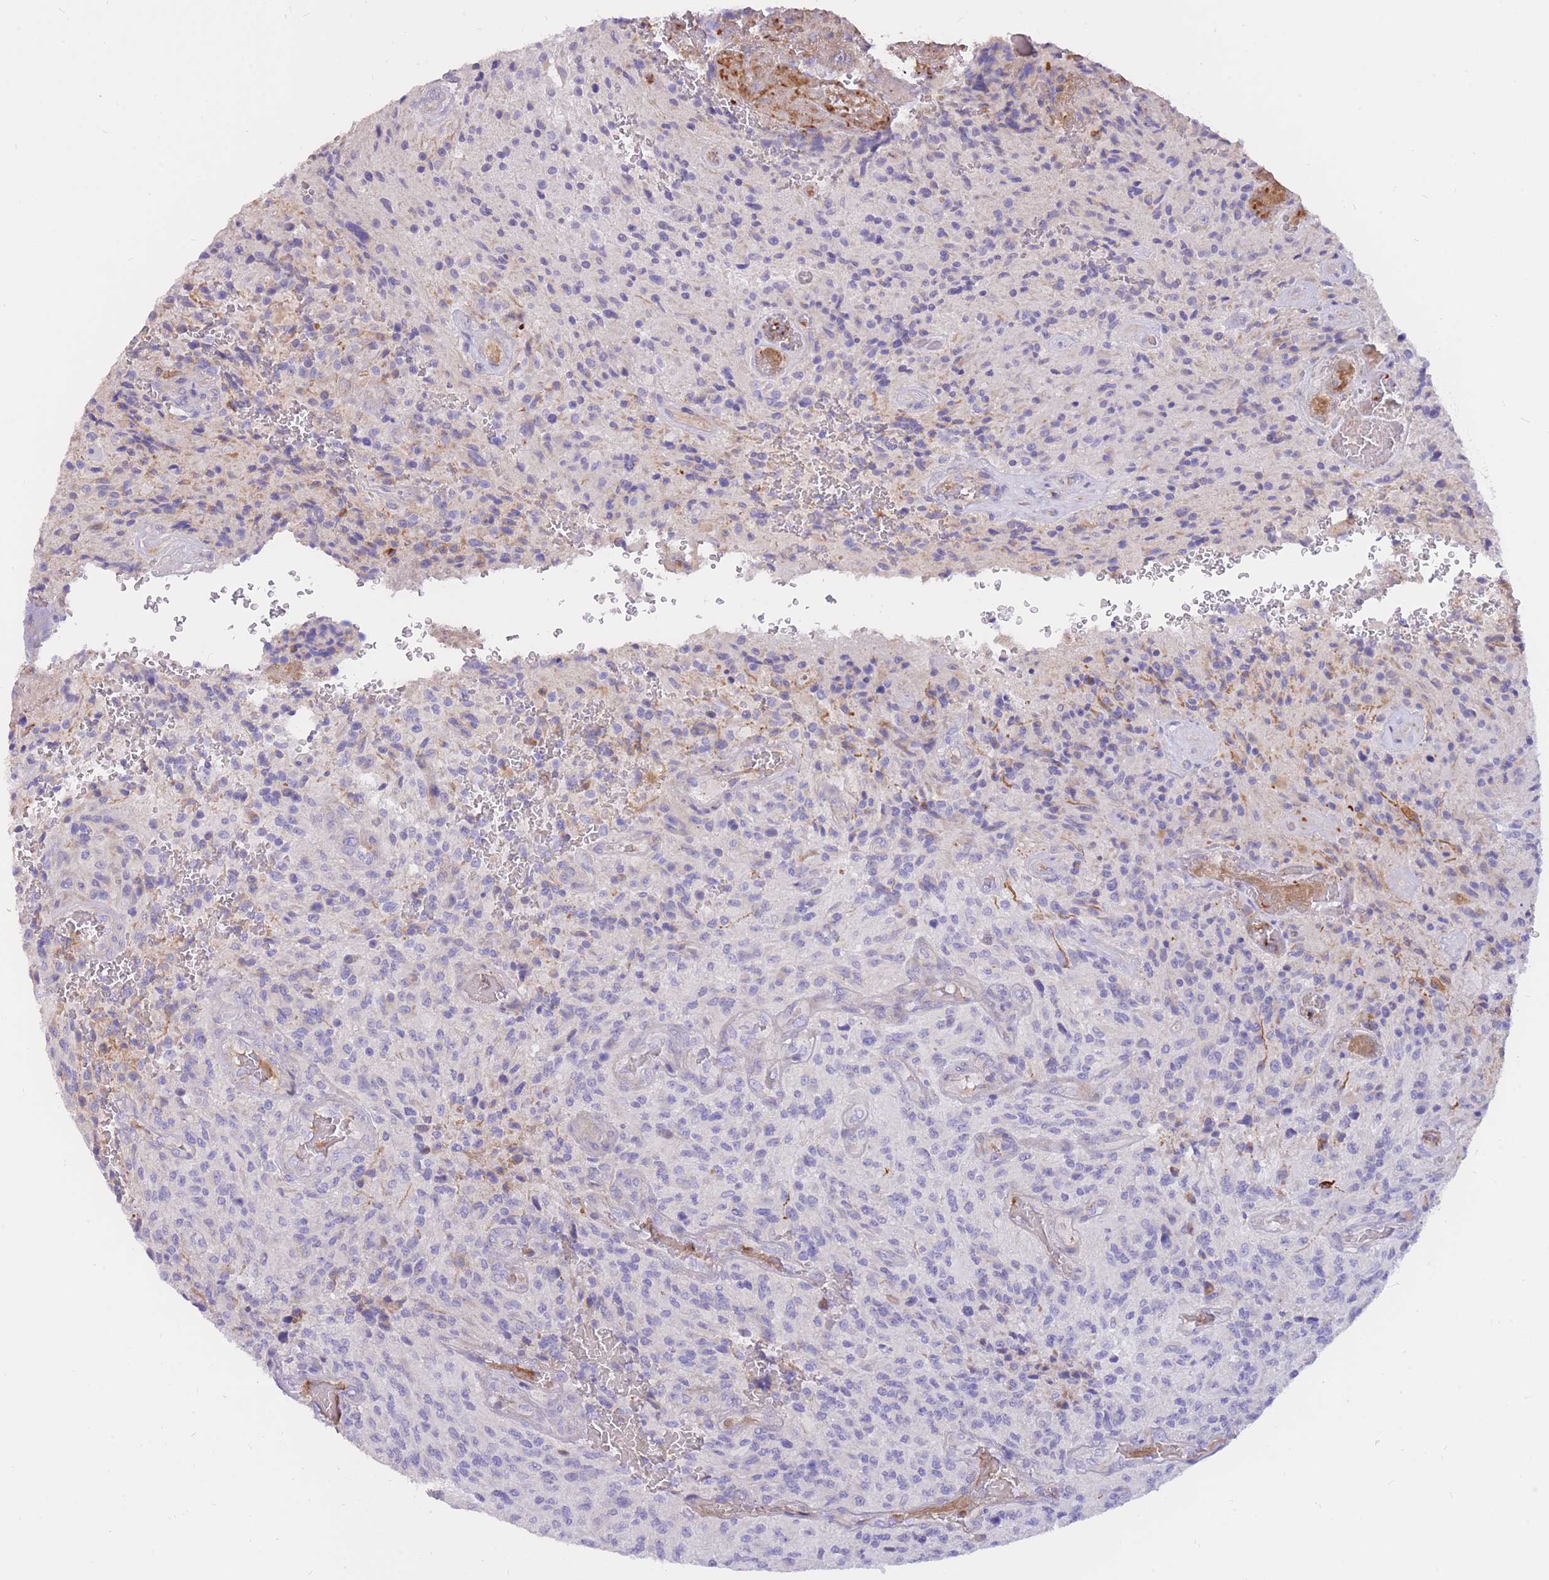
{"staining": {"intensity": "negative", "quantity": "none", "location": "none"}, "tissue": "glioma", "cell_type": "Tumor cells", "image_type": "cancer", "snomed": [{"axis": "morphology", "description": "Normal tissue, NOS"}, {"axis": "morphology", "description": "Glioma, malignant, High grade"}, {"axis": "topography", "description": "Cerebral cortex"}], "caption": "DAB immunohistochemical staining of human glioma displays no significant positivity in tumor cells.", "gene": "SULT1A1", "patient": {"sex": "male", "age": 56}}